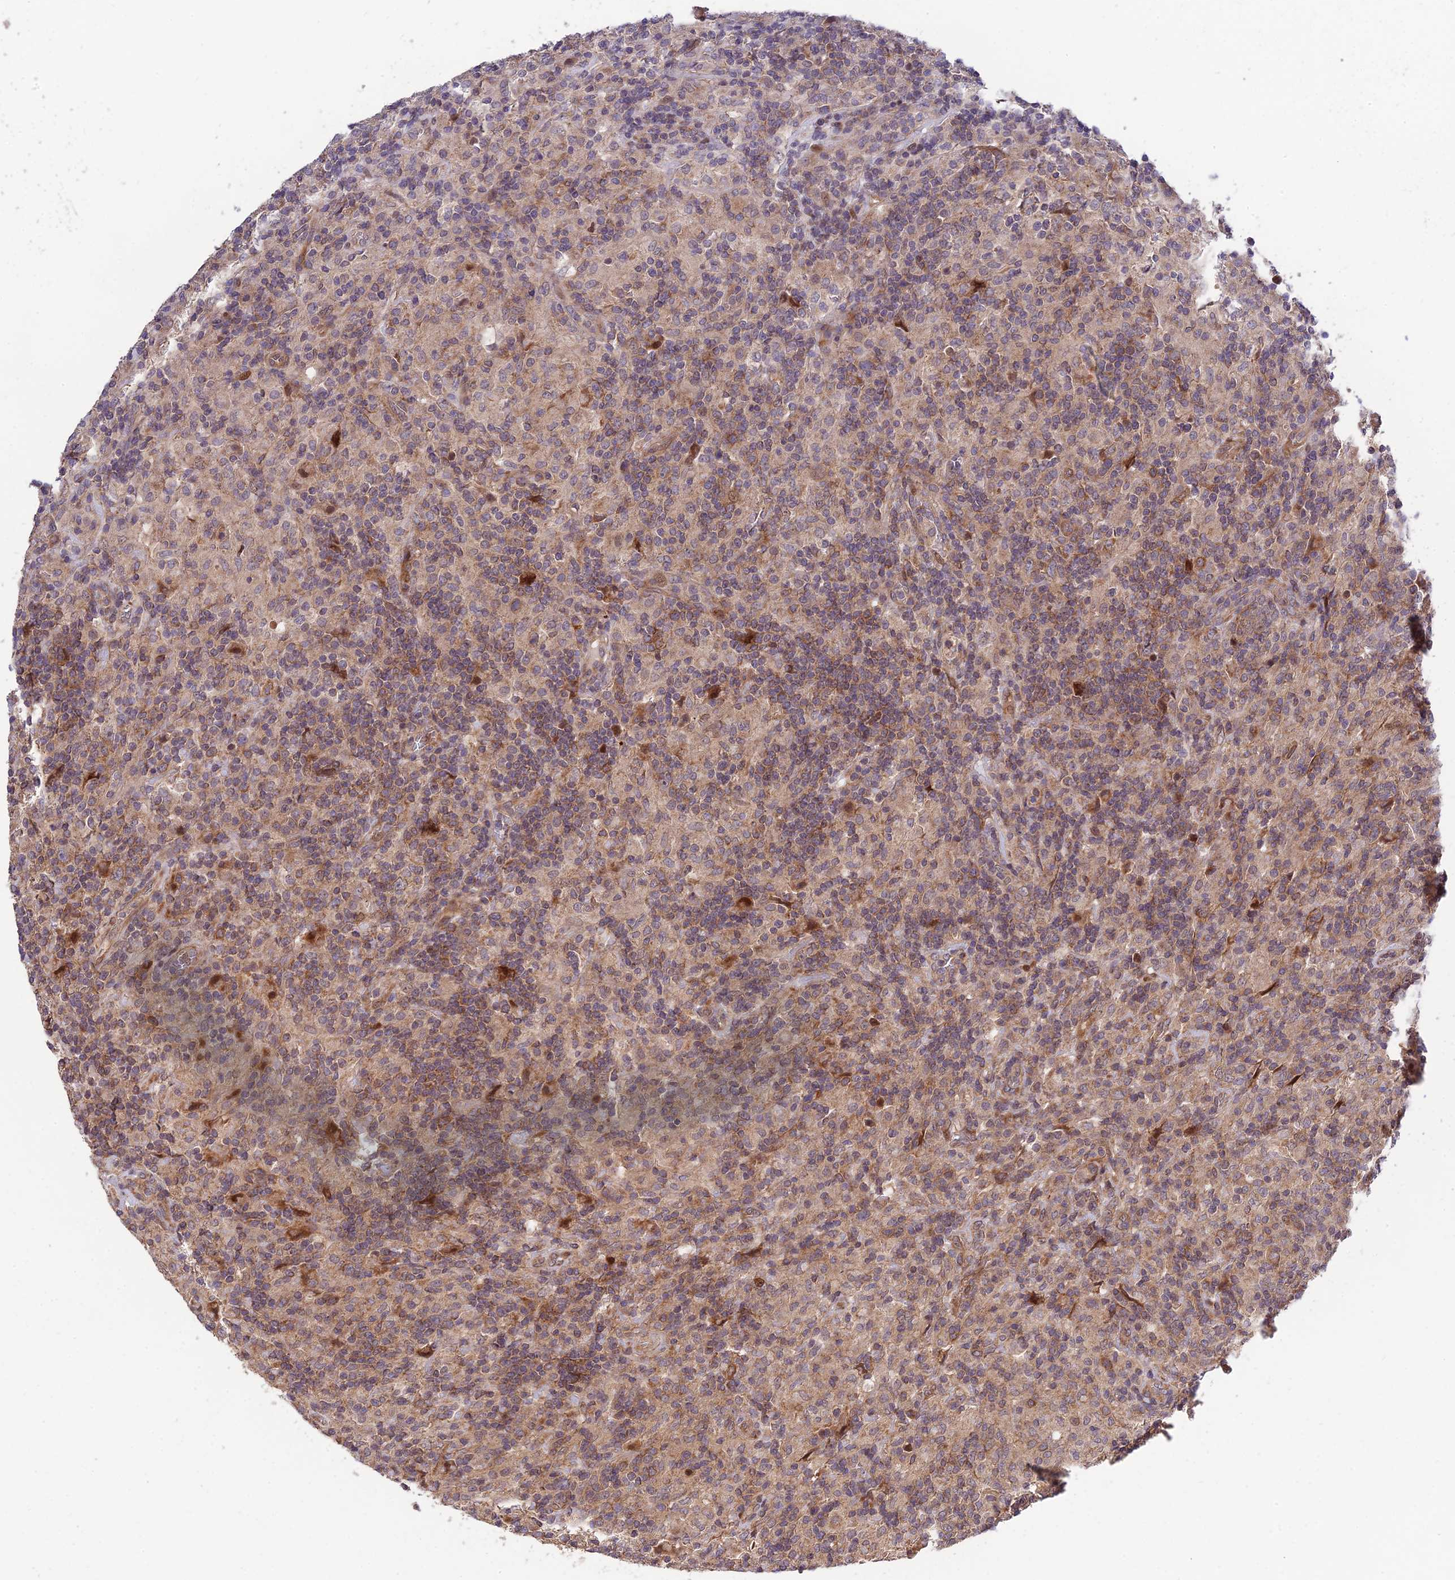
{"staining": {"intensity": "weak", "quantity": "25%-75%", "location": "cytoplasmic/membranous"}, "tissue": "lymphoma", "cell_type": "Tumor cells", "image_type": "cancer", "snomed": [{"axis": "morphology", "description": "Hodgkin's disease, NOS"}, {"axis": "topography", "description": "Lymph node"}], "caption": "Immunohistochemistry image of lymphoma stained for a protein (brown), which exhibits low levels of weak cytoplasmic/membranous expression in approximately 25%-75% of tumor cells.", "gene": "PLEKHG2", "patient": {"sex": "male", "age": 70}}